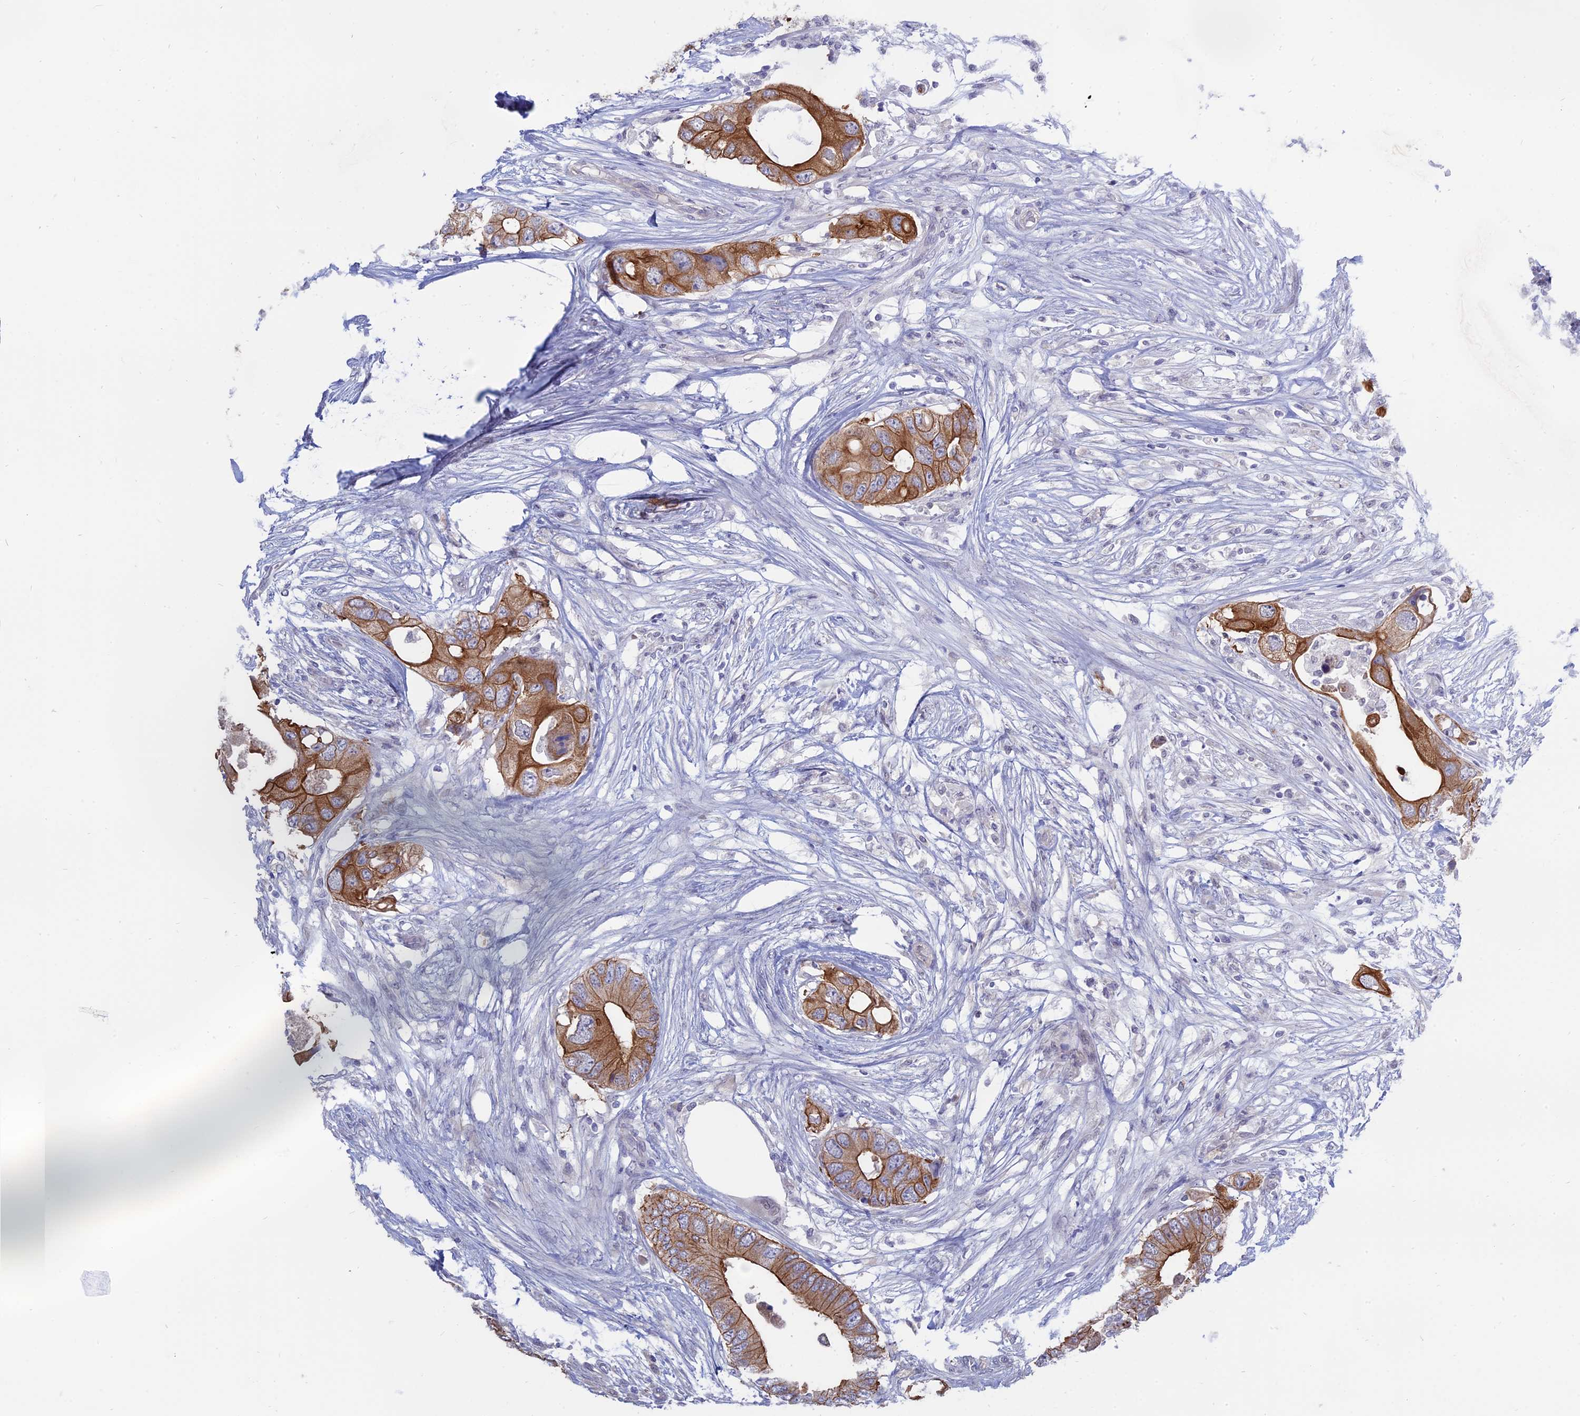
{"staining": {"intensity": "moderate", "quantity": ">75%", "location": "cytoplasmic/membranous"}, "tissue": "colorectal cancer", "cell_type": "Tumor cells", "image_type": "cancer", "snomed": [{"axis": "morphology", "description": "Adenocarcinoma, NOS"}, {"axis": "topography", "description": "Colon"}], "caption": "About >75% of tumor cells in human colorectal adenocarcinoma exhibit moderate cytoplasmic/membranous protein staining as visualized by brown immunohistochemical staining.", "gene": "MYO5B", "patient": {"sex": "male", "age": 71}}